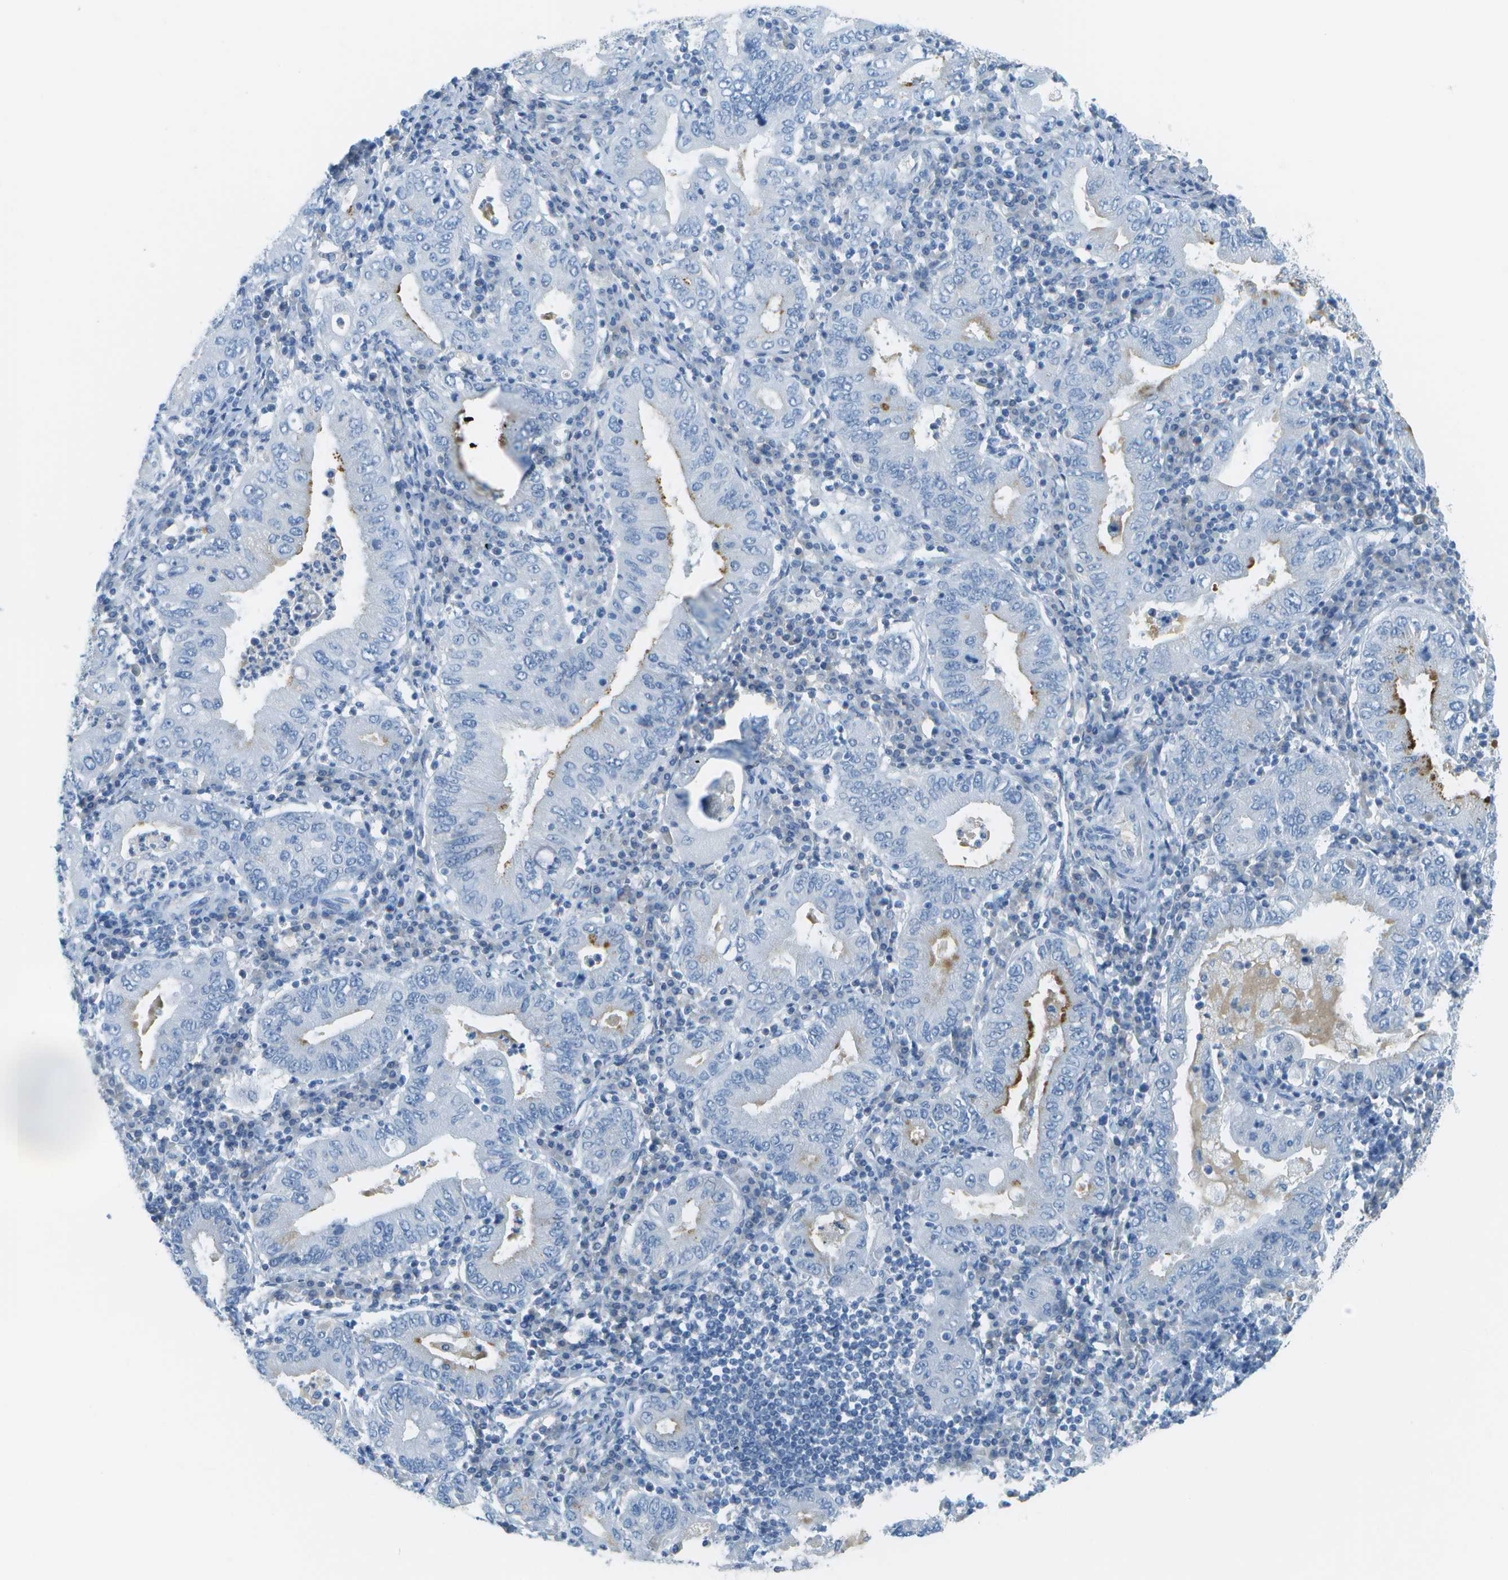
{"staining": {"intensity": "negative", "quantity": "none", "location": "none"}, "tissue": "stomach cancer", "cell_type": "Tumor cells", "image_type": "cancer", "snomed": [{"axis": "morphology", "description": "Normal tissue, NOS"}, {"axis": "morphology", "description": "Adenocarcinoma, NOS"}, {"axis": "topography", "description": "Esophagus"}, {"axis": "topography", "description": "Stomach, upper"}, {"axis": "topography", "description": "Peripheral nerve tissue"}], "caption": "A photomicrograph of human adenocarcinoma (stomach) is negative for staining in tumor cells.", "gene": "C1S", "patient": {"sex": "male", "age": 62}}